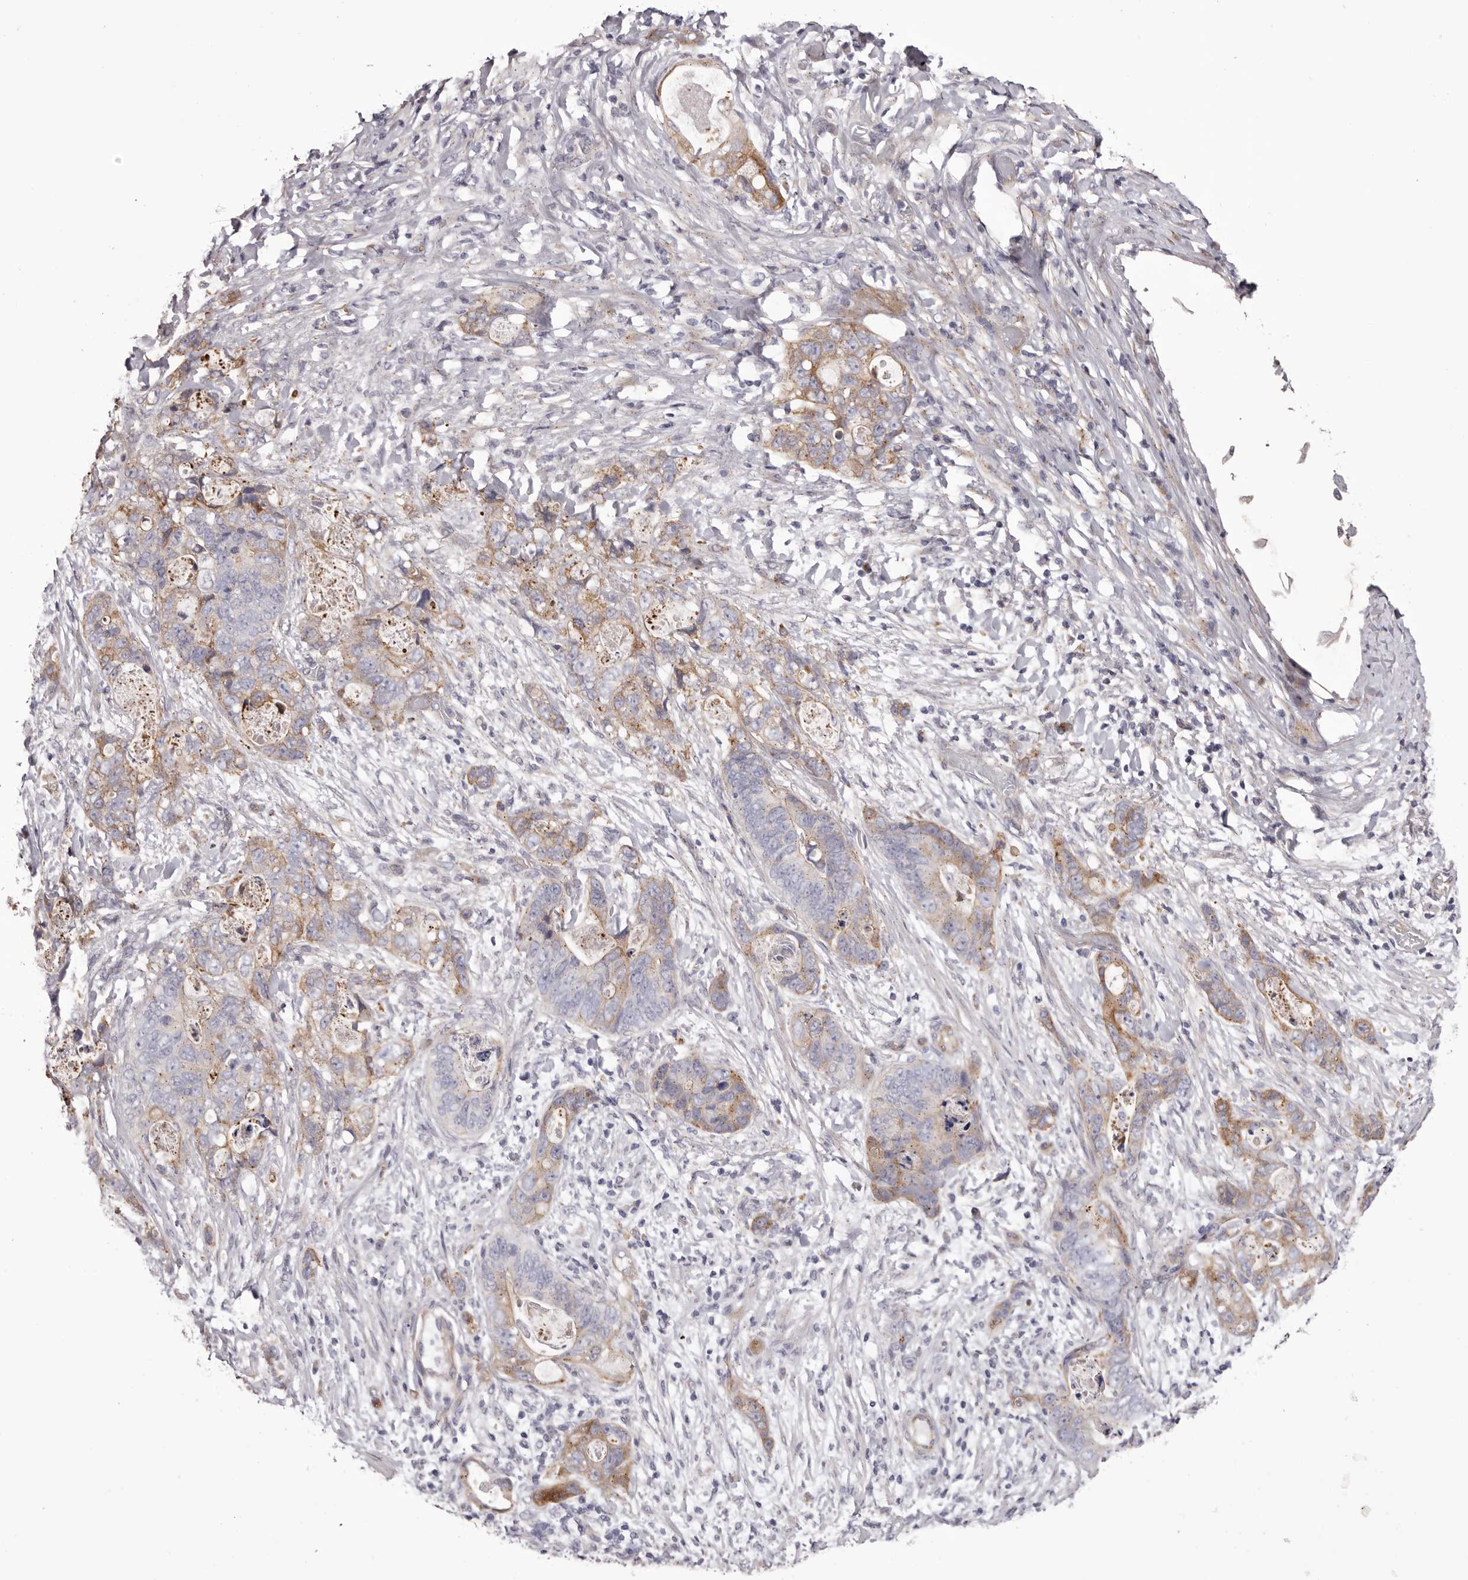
{"staining": {"intensity": "moderate", "quantity": "25%-75%", "location": "cytoplasmic/membranous"}, "tissue": "stomach cancer", "cell_type": "Tumor cells", "image_type": "cancer", "snomed": [{"axis": "morphology", "description": "Normal tissue, NOS"}, {"axis": "morphology", "description": "Adenocarcinoma, NOS"}, {"axis": "topography", "description": "Stomach"}], "caption": "A micrograph of stomach cancer (adenocarcinoma) stained for a protein shows moderate cytoplasmic/membranous brown staining in tumor cells.", "gene": "PEG10", "patient": {"sex": "female", "age": 89}}